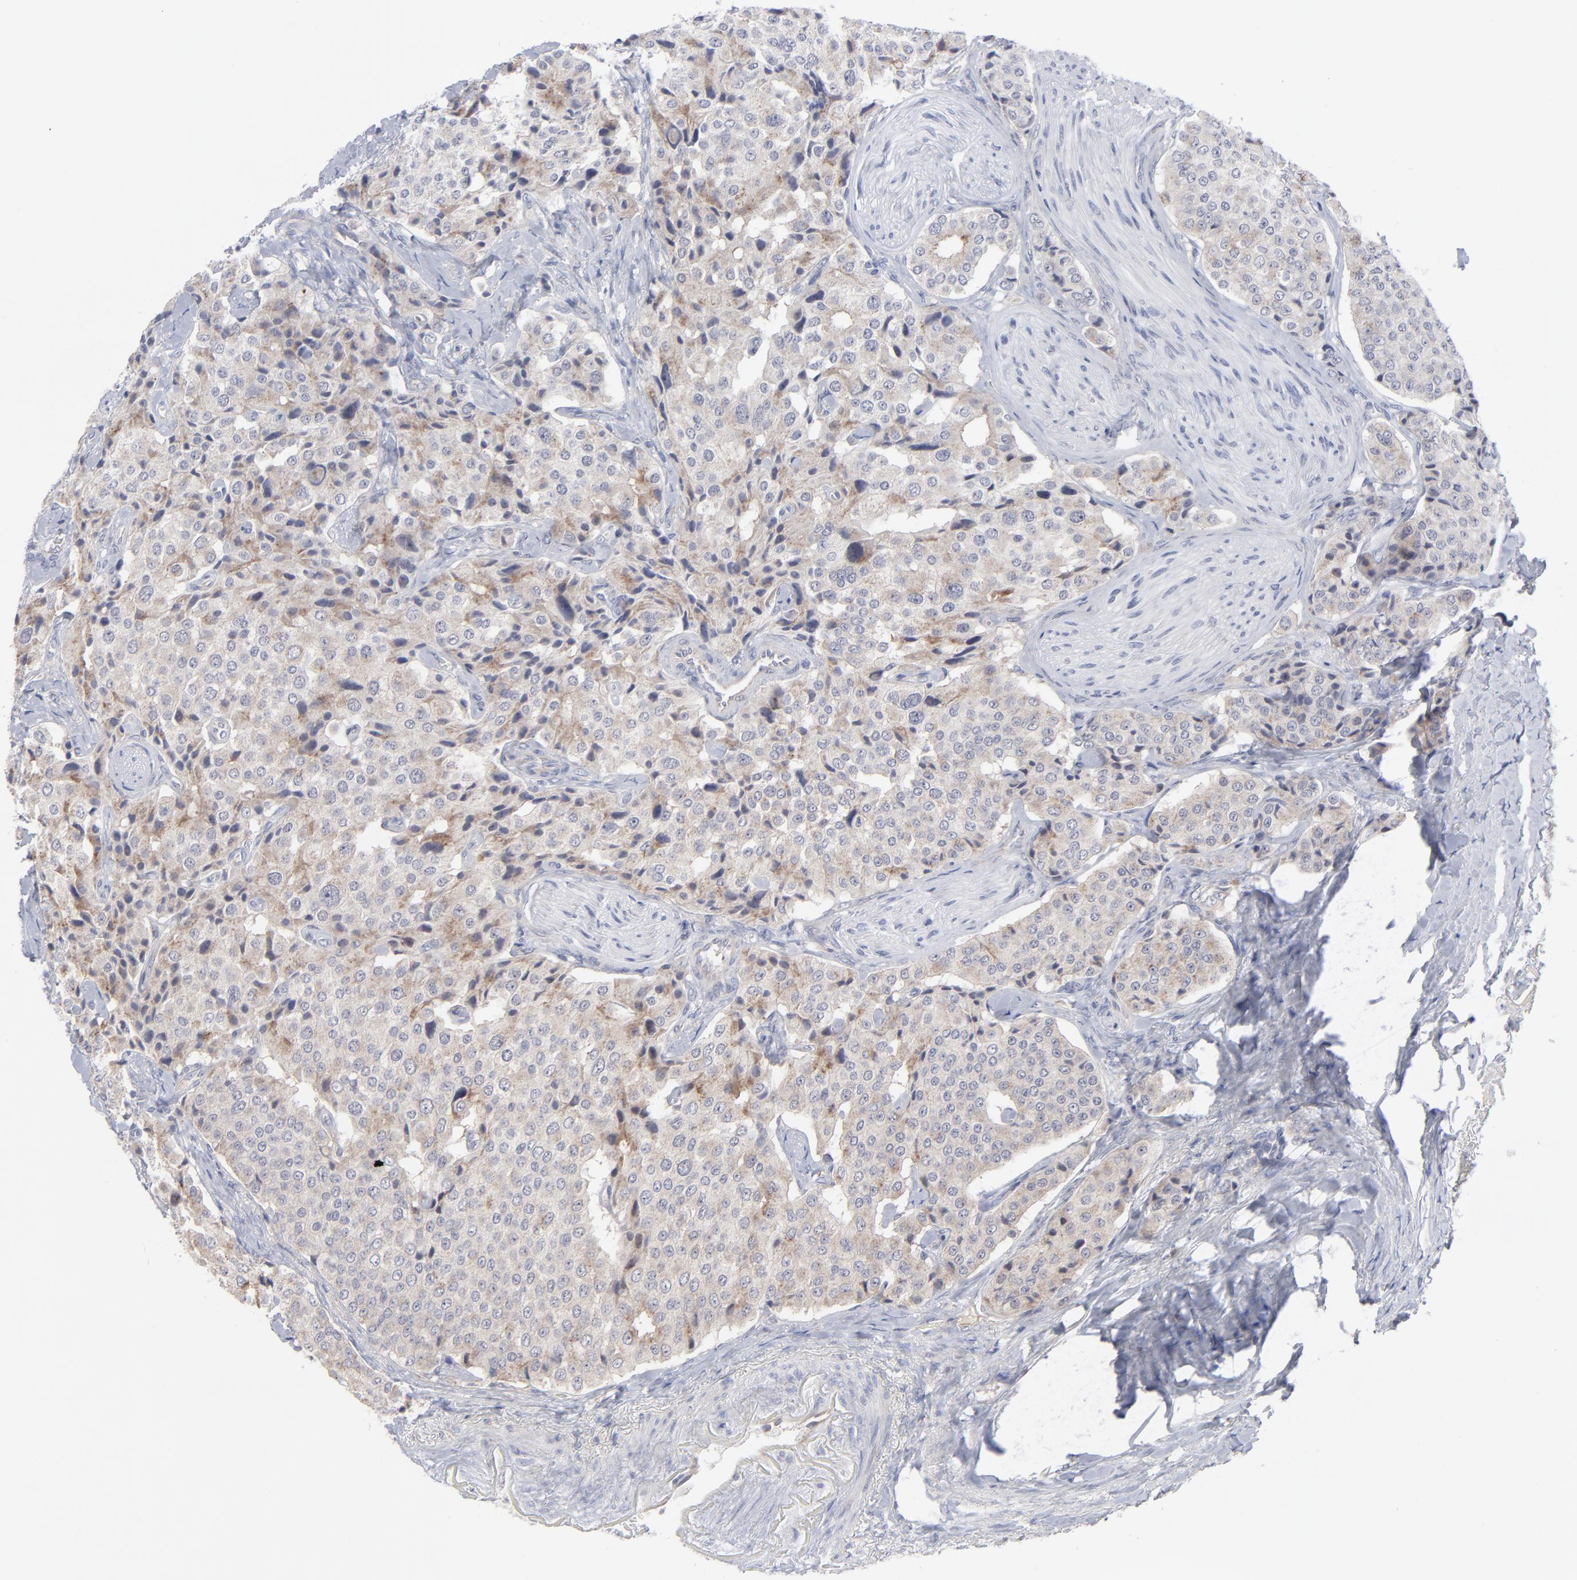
{"staining": {"intensity": "weak", "quantity": "<25%", "location": "cytoplasmic/membranous"}, "tissue": "carcinoid", "cell_type": "Tumor cells", "image_type": "cancer", "snomed": [{"axis": "morphology", "description": "Carcinoid, malignant, NOS"}, {"axis": "topography", "description": "Colon"}], "caption": "A micrograph of carcinoid stained for a protein exhibits no brown staining in tumor cells.", "gene": "RPS24", "patient": {"sex": "female", "age": 61}}